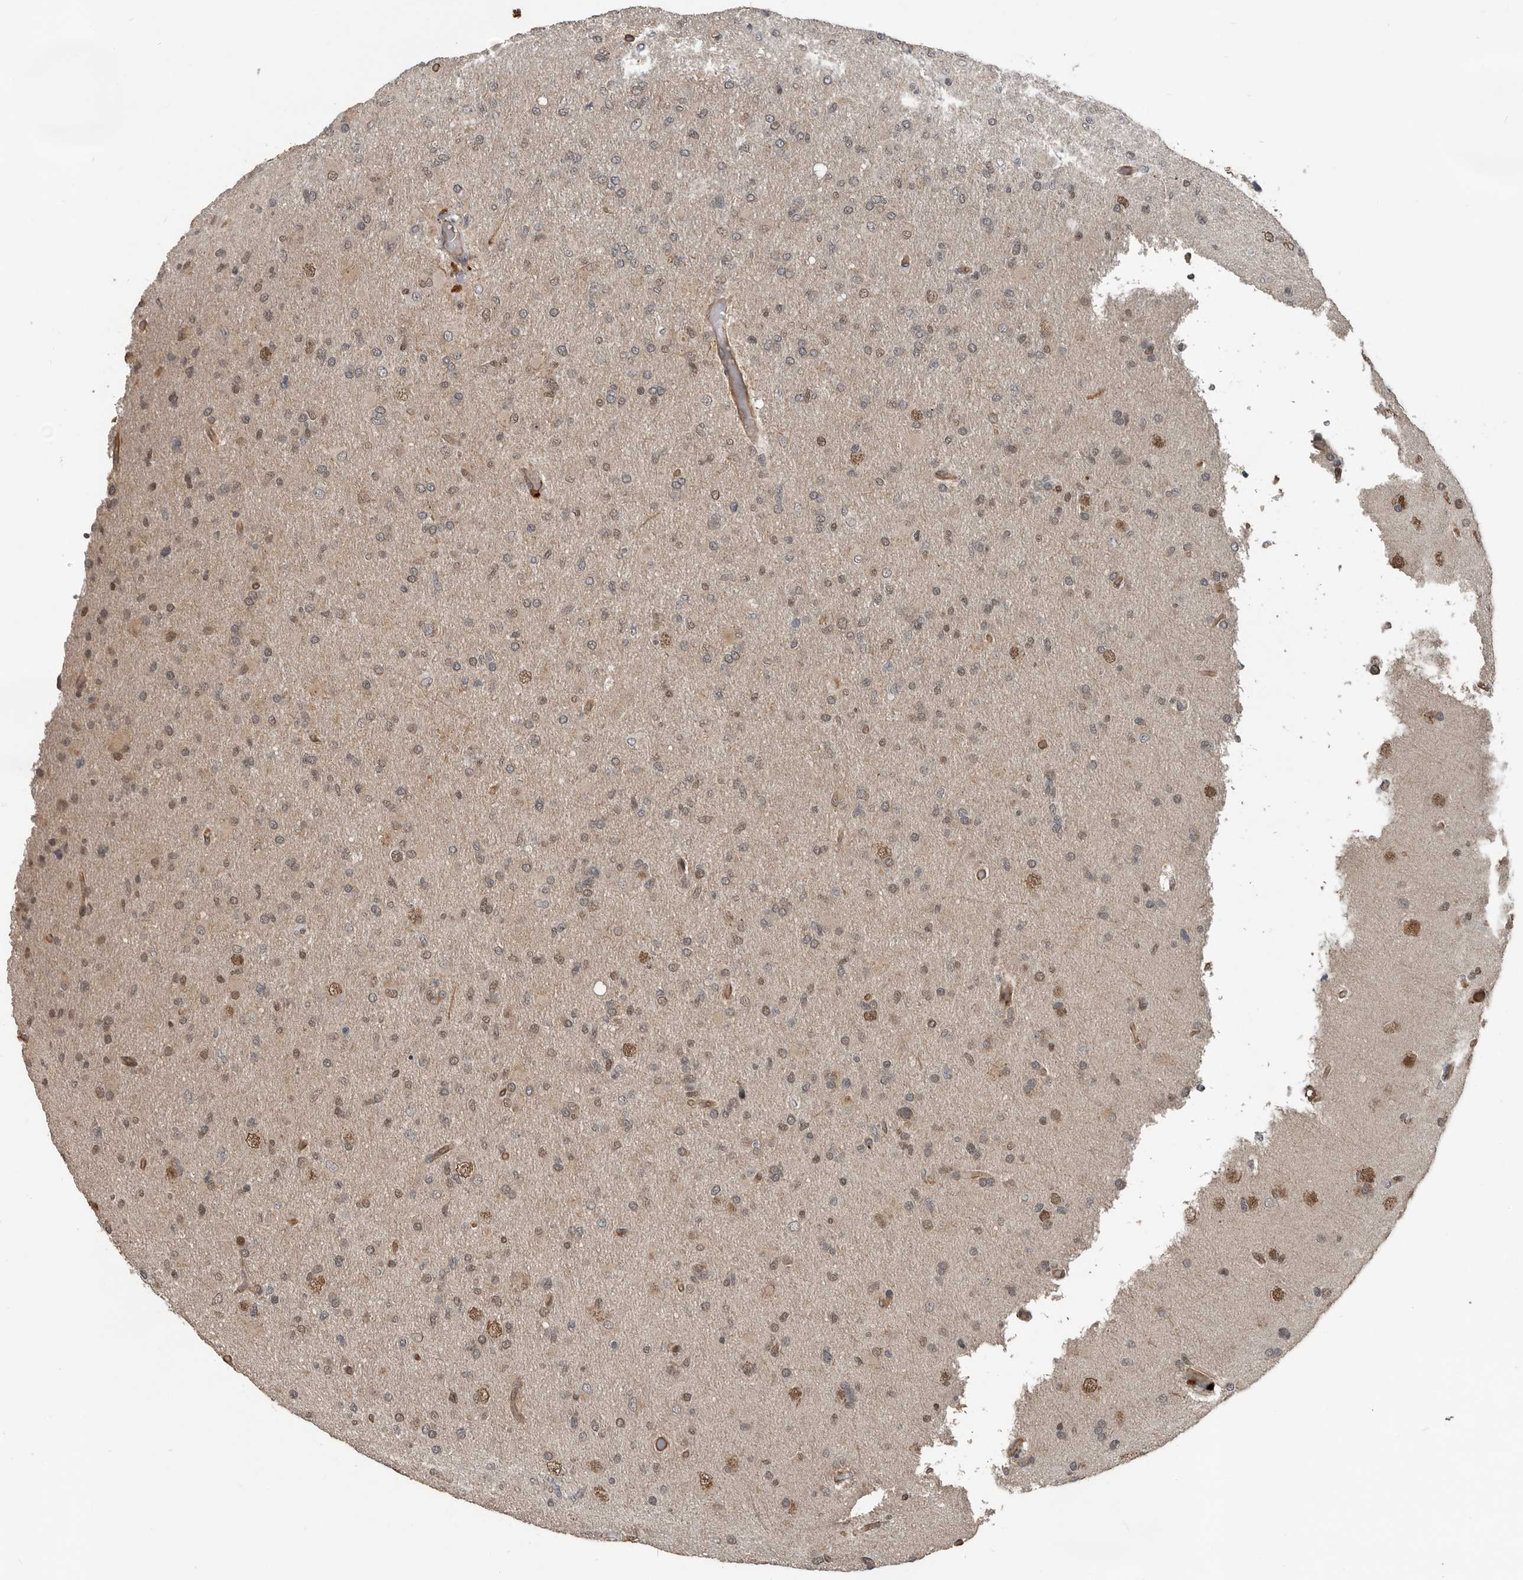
{"staining": {"intensity": "weak", "quantity": "25%-75%", "location": "nuclear"}, "tissue": "glioma", "cell_type": "Tumor cells", "image_type": "cancer", "snomed": [{"axis": "morphology", "description": "Glioma, malignant, High grade"}, {"axis": "topography", "description": "Cerebral cortex"}], "caption": "The immunohistochemical stain labels weak nuclear positivity in tumor cells of glioma tissue.", "gene": "YOD1", "patient": {"sex": "female", "age": 36}}